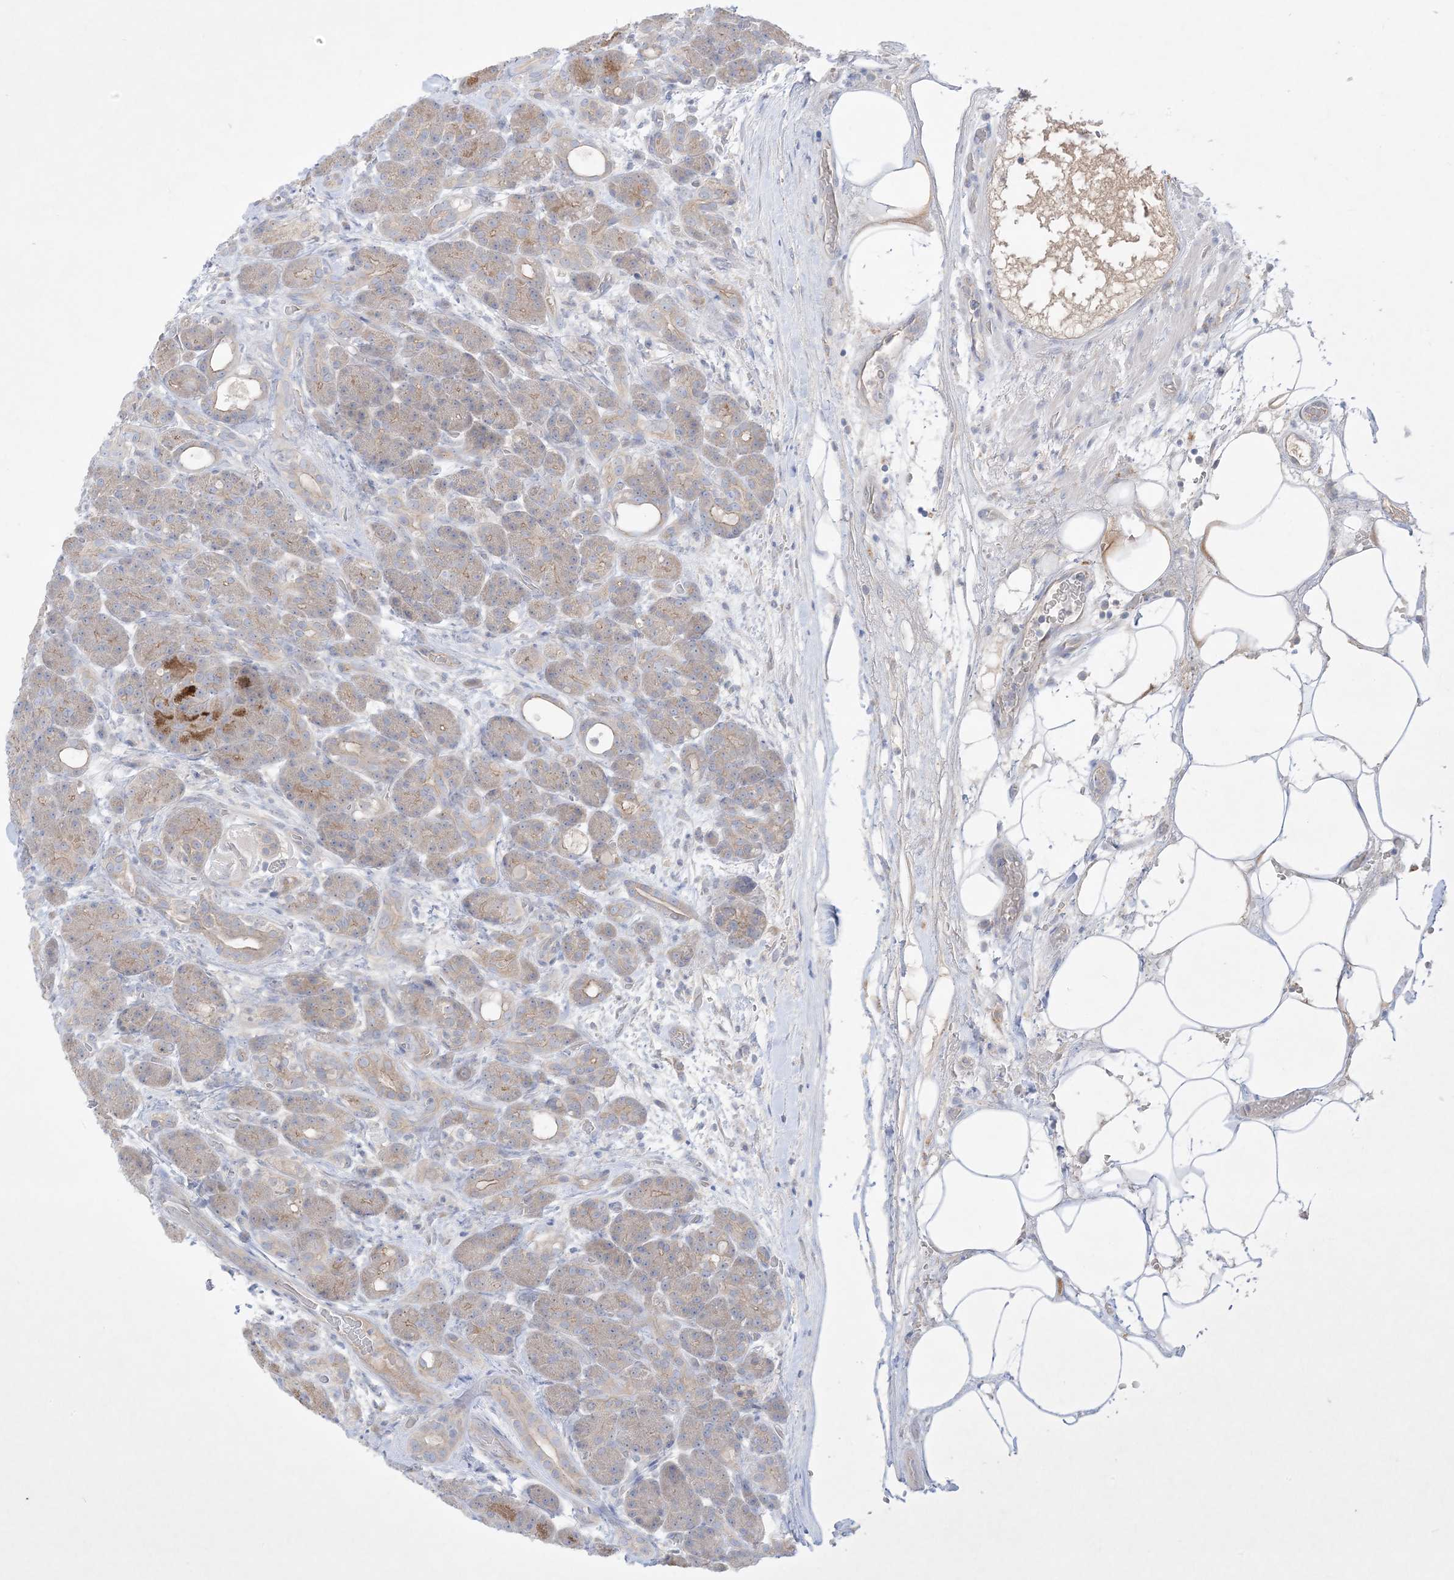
{"staining": {"intensity": "strong", "quantity": "25%-75%", "location": "cytoplasmic/membranous"}, "tissue": "pancreas", "cell_type": "Exocrine glandular cells", "image_type": "normal", "snomed": [{"axis": "morphology", "description": "Normal tissue, NOS"}, {"axis": "topography", "description": "Pancreas"}], "caption": "Protein staining of benign pancreas demonstrates strong cytoplasmic/membranous staining in about 25%-75% of exocrine glandular cells. The staining is performed using DAB (3,3'-diaminobenzidine) brown chromogen to label protein expression. The nuclei are counter-stained blue using hematoxylin.", "gene": "PLEKHA3", "patient": {"sex": "male", "age": 63}}